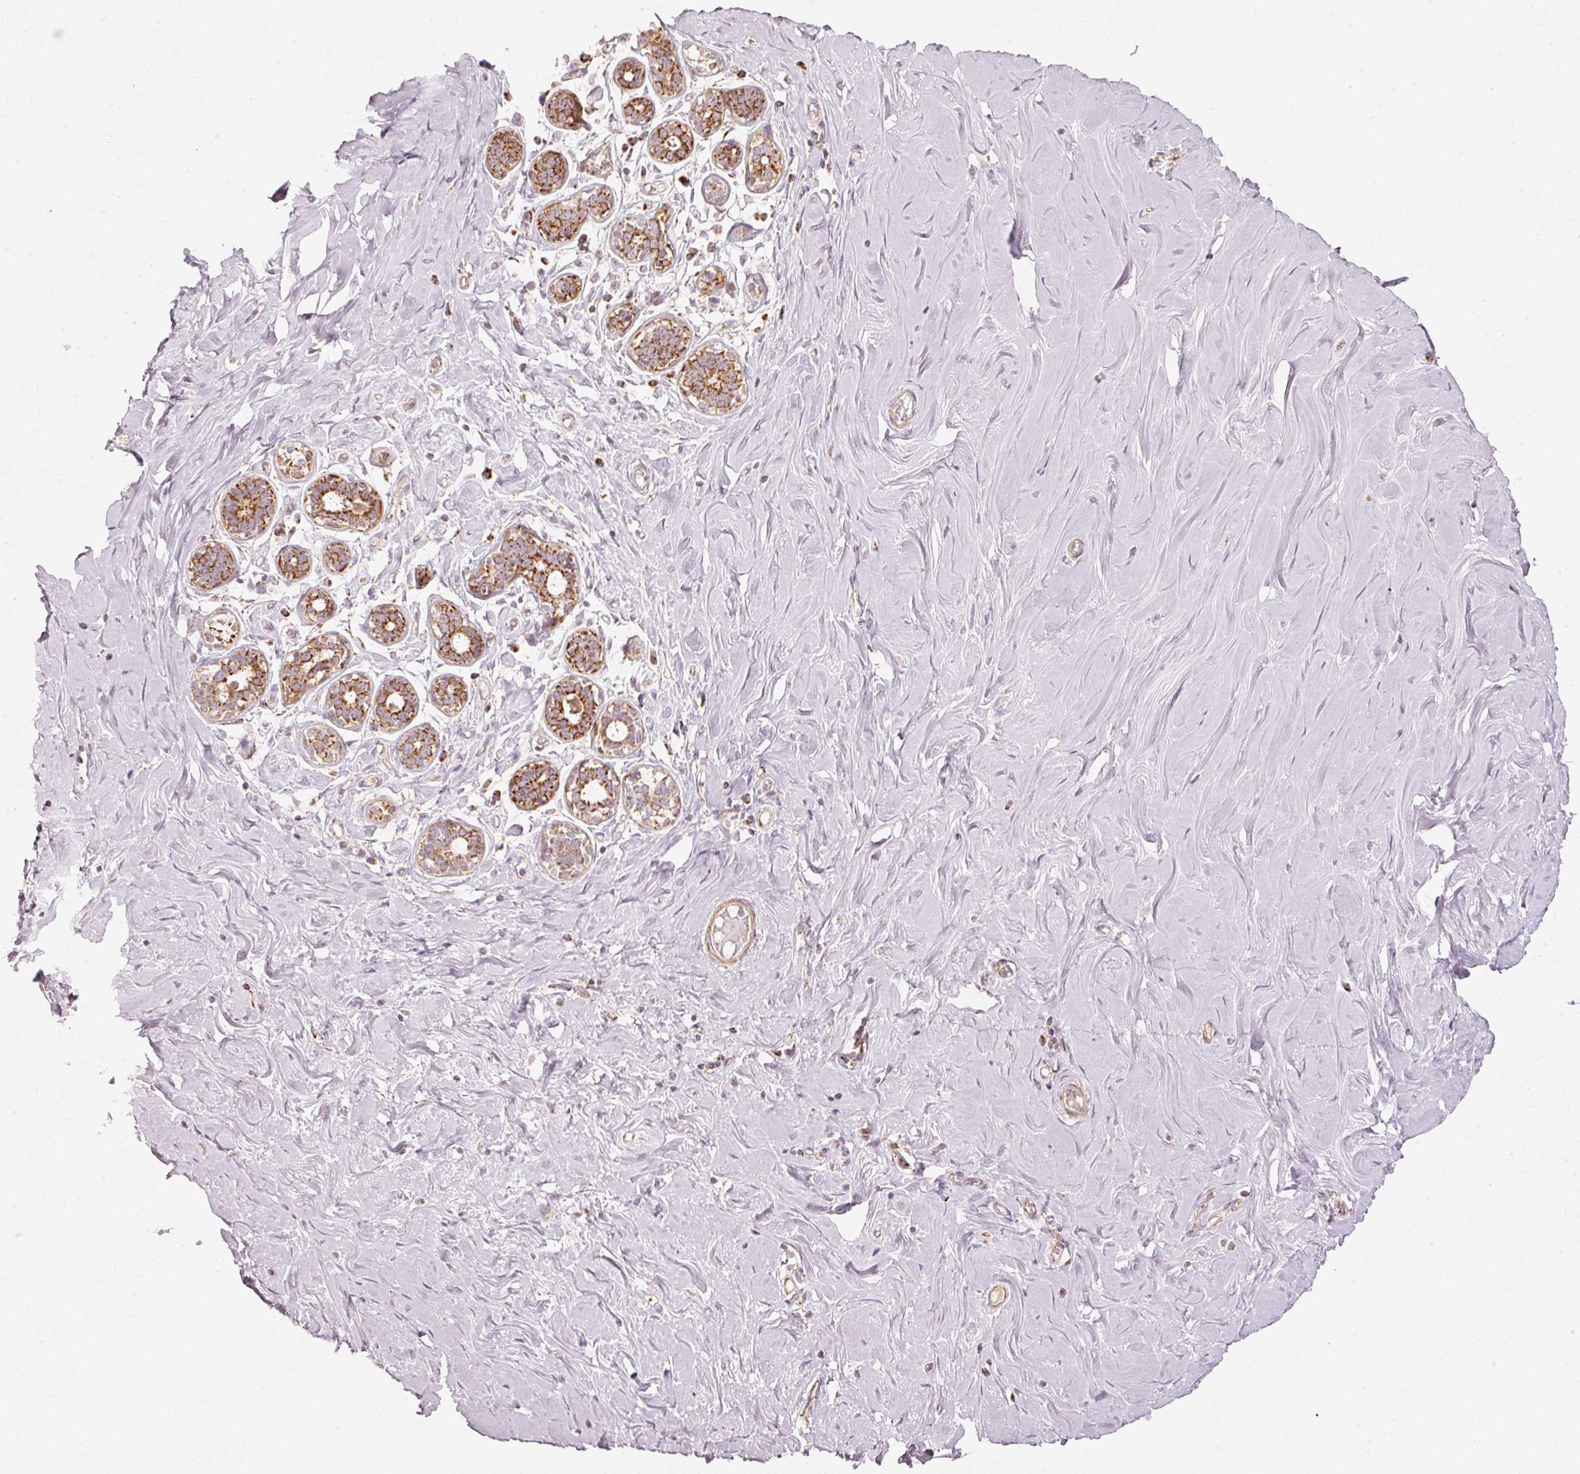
{"staining": {"intensity": "moderate", "quantity": "<25%", "location": "cytoplasmic/membranous"}, "tissue": "breast", "cell_type": "Adipocytes", "image_type": "normal", "snomed": [{"axis": "morphology", "description": "Normal tissue, NOS"}, {"axis": "topography", "description": "Breast"}], "caption": "Brown immunohistochemical staining in normal breast reveals moderate cytoplasmic/membranous positivity in about <25% of adipocytes.", "gene": "C17orf98", "patient": {"sex": "female", "age": 27}}